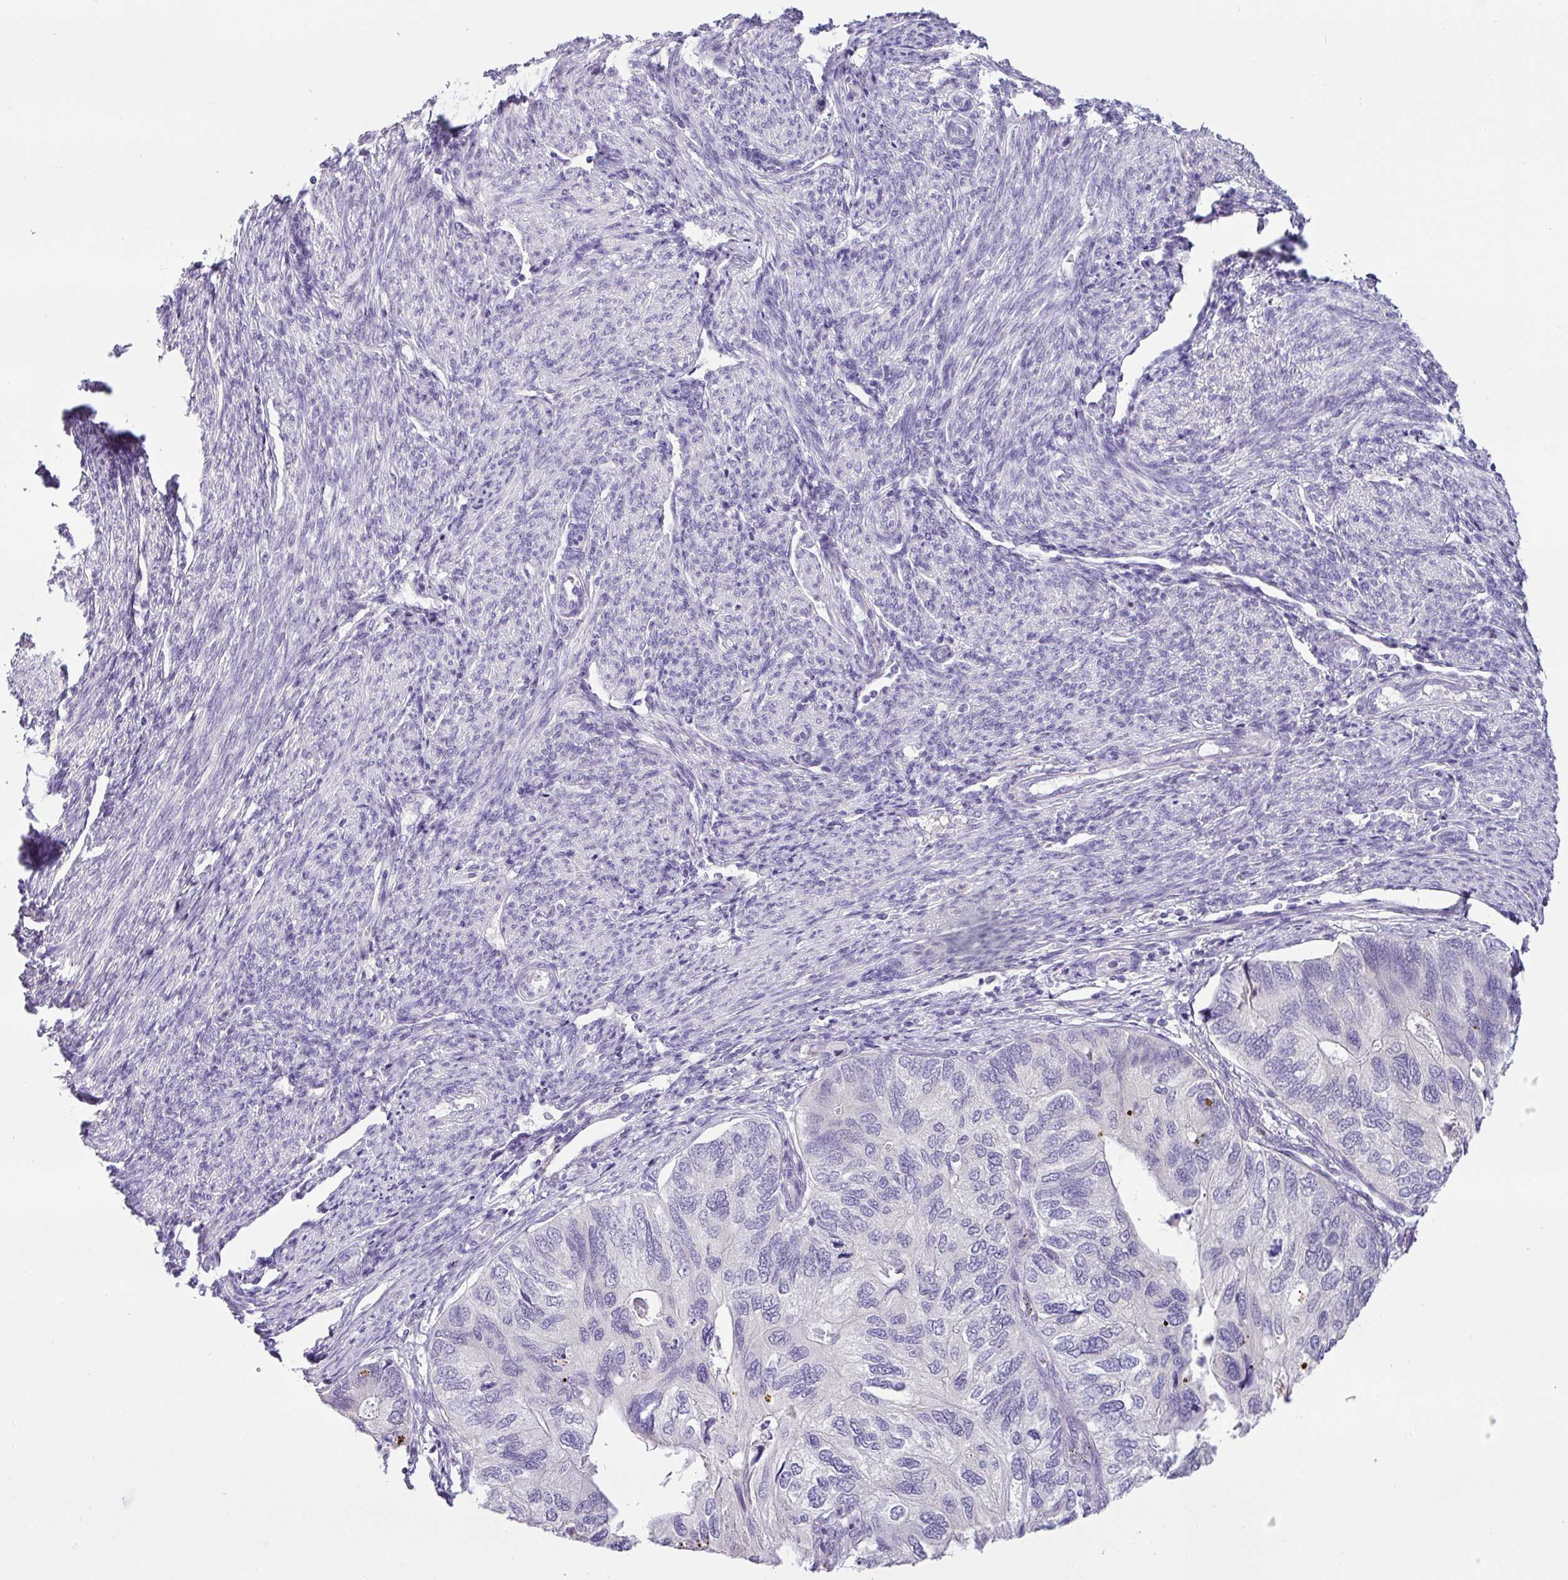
{"staining": {"intensity": "negative", "quantity": "none", "location": "none"}, "tissue": "endometrial cancer", "cell_type": "Tumor cells", "image_type": "cancer", "snomed": [{"axis": "morphology", "description": "Carcinoma, NOS"}, {"axis": "topography", "description": "Uterus"}], "caption": "DAB (3,3'-diaminobenzidine) immunohistochemical staining of endometrial cancer (carcinoma) exhibits no significant staining in tumor cells.", "gene": "HMCN2", "patient": {"sex": "female", "age": 76}}